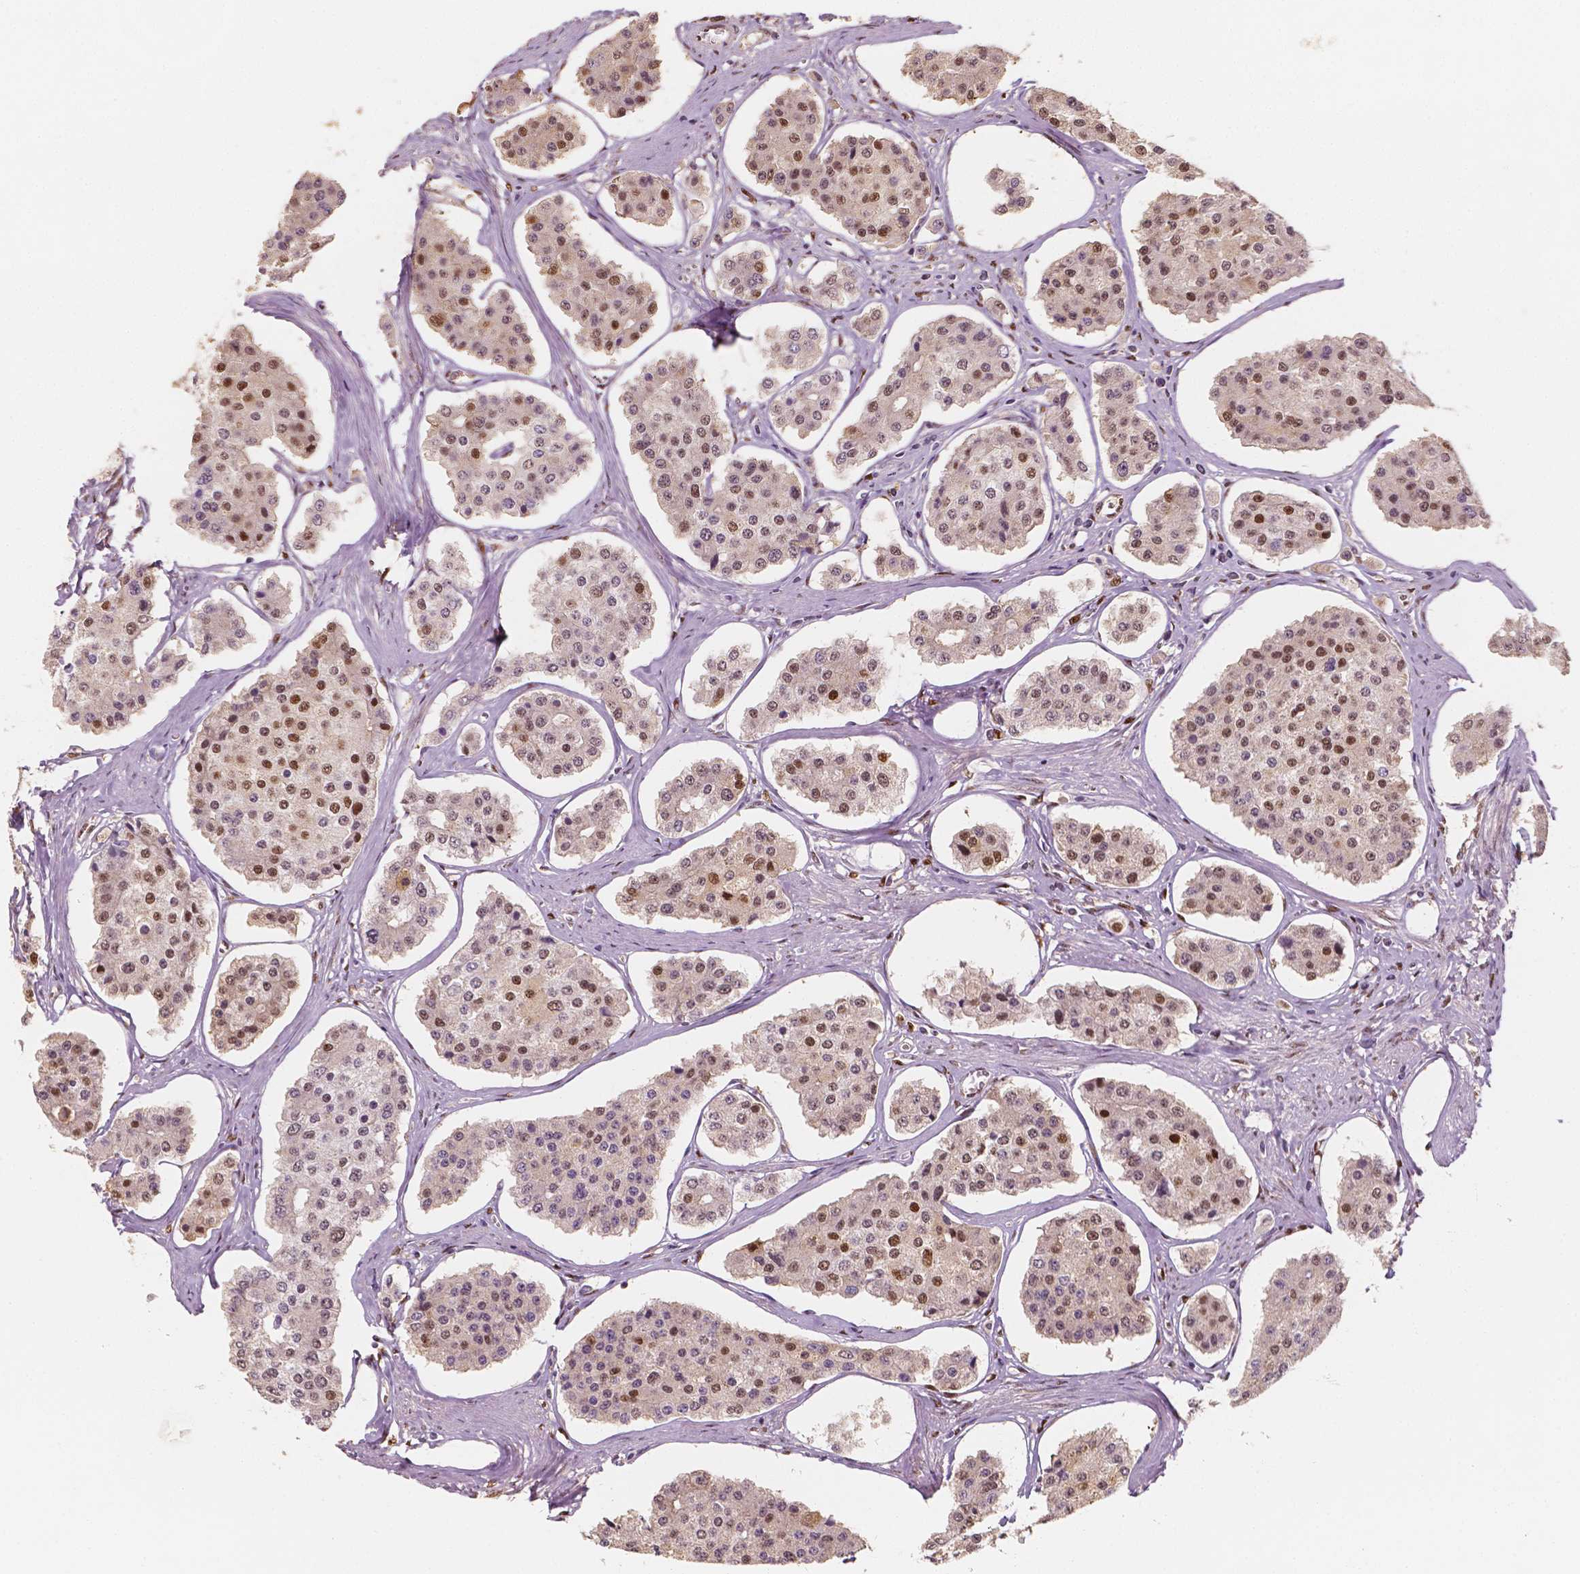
{"staining": {"intensity": "moderate", "quantity": "25%-75%", "location": "nuclear"}, "tissue": "carcinoid", "cell_type": "Tumor cells", "image_type": "cancer", "snomed": [{"axis": "morphology", "description": "Carcinoid, malignant, NOS"}, {"axis": "topography", "description": "Small intestine"}], "caption": "There is medium levels of moderate nuclear staining in tumor cells of carcinoid, as demonstrated by immunohistochemical staining (brown color).", "gene": "TBC1D17", "patient": {"sex": "female", "age": 65}}